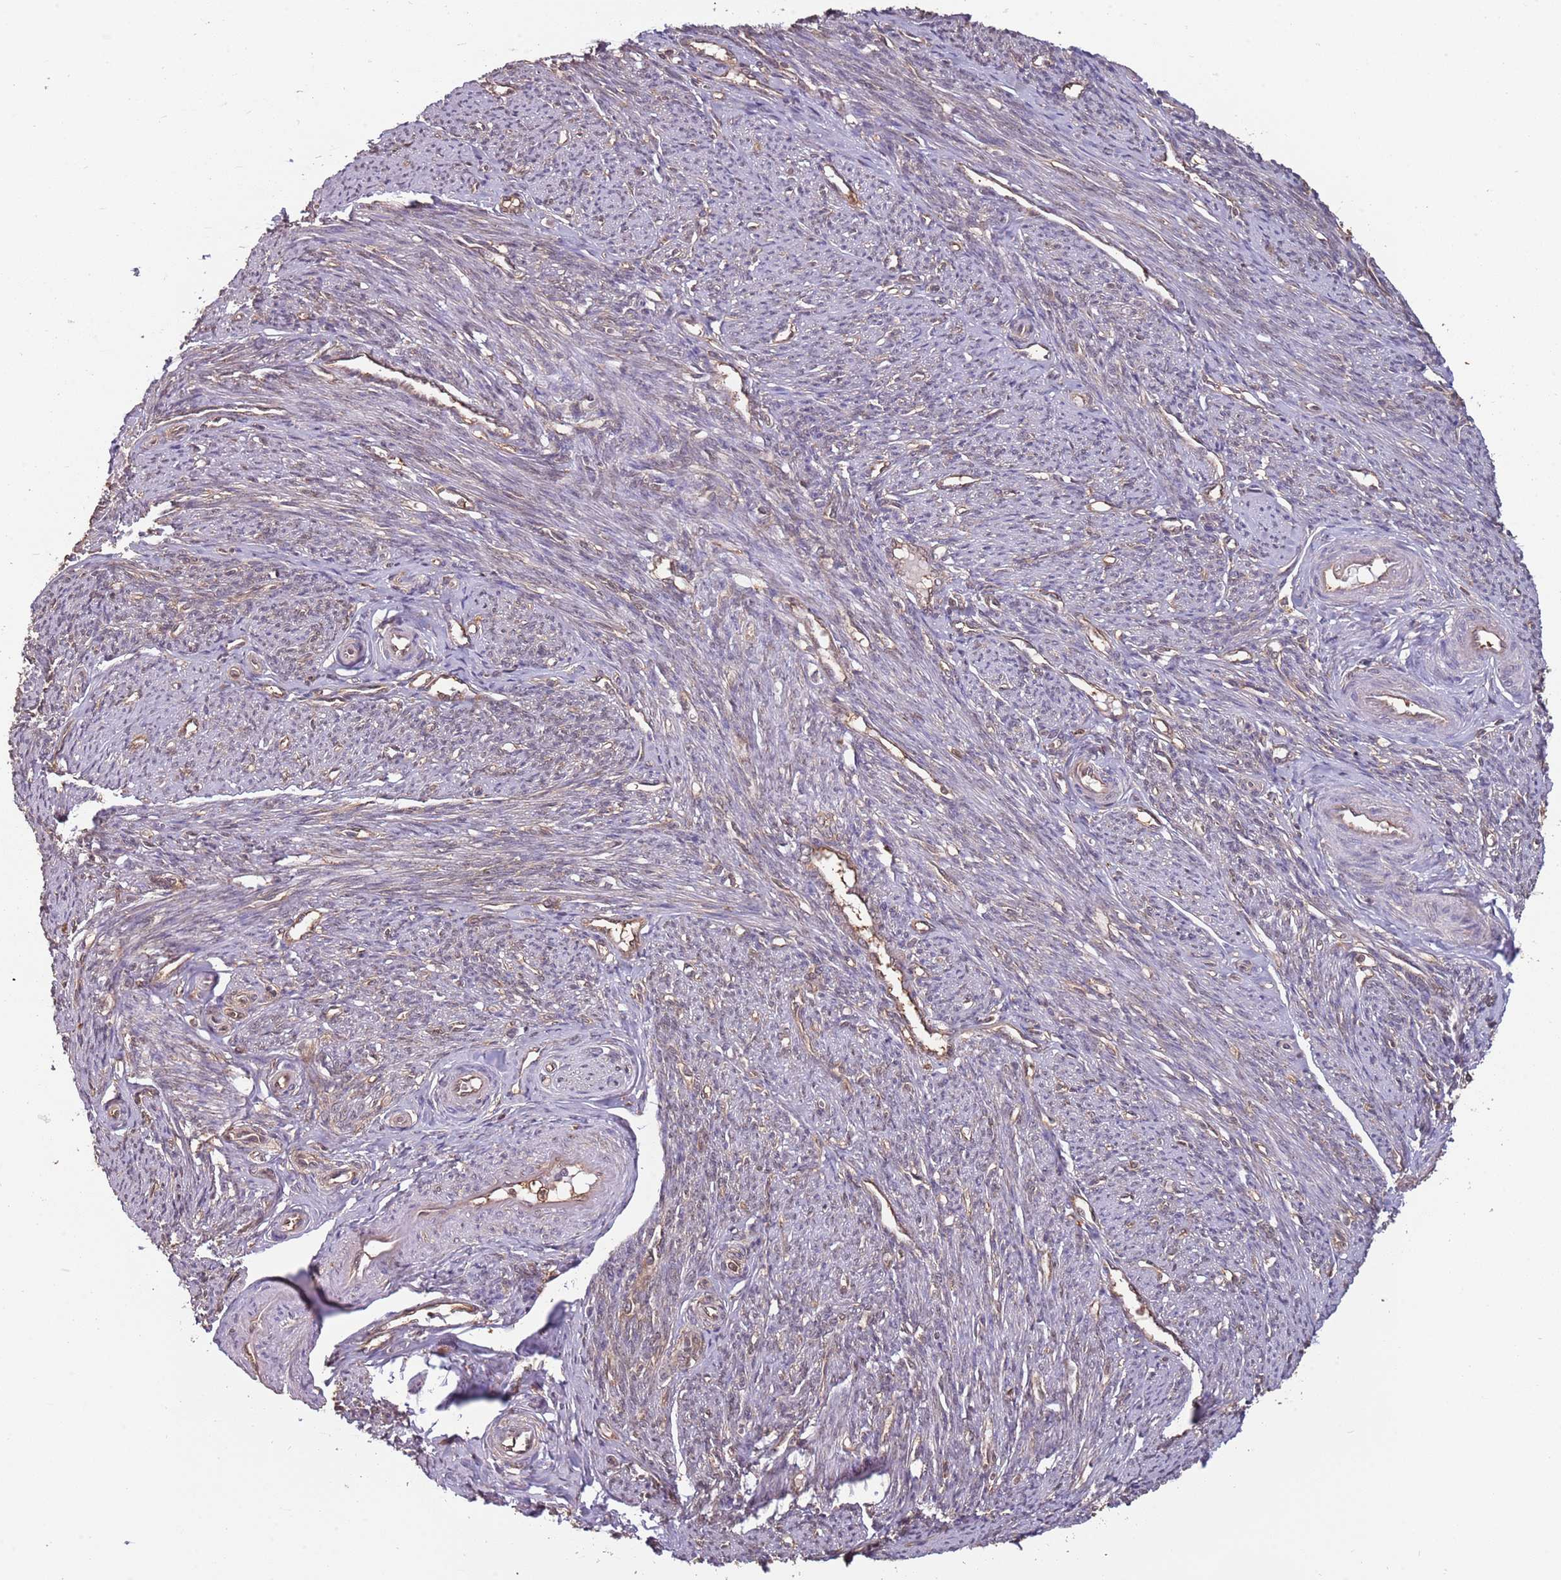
{"staining": {"intensity": "moderate", "quantity": "25%-75%", "location": "cytoplasmic/membranous"}, "tissue": "smooth muscle", "cell_type": "Smooth muscle cells", "image_type": "normal", "snomed": [{"axis": "morphology", "description": "Normal tissue, NOS"}, {"axis": "topography", "description": "Smooth muscle"}, {"axis": "topography", "description": "Uterus"}], "caption": "High-power microscopy captured an immunohistochemistry (IHC) histopathology image of normal smooth muscle, revealing moderate cytoplasmic/membranous staining in approximately 25%-75% of smooth muscle cells.", "gene": "COG4", "patient": {"sex": "female", "age": 59}}